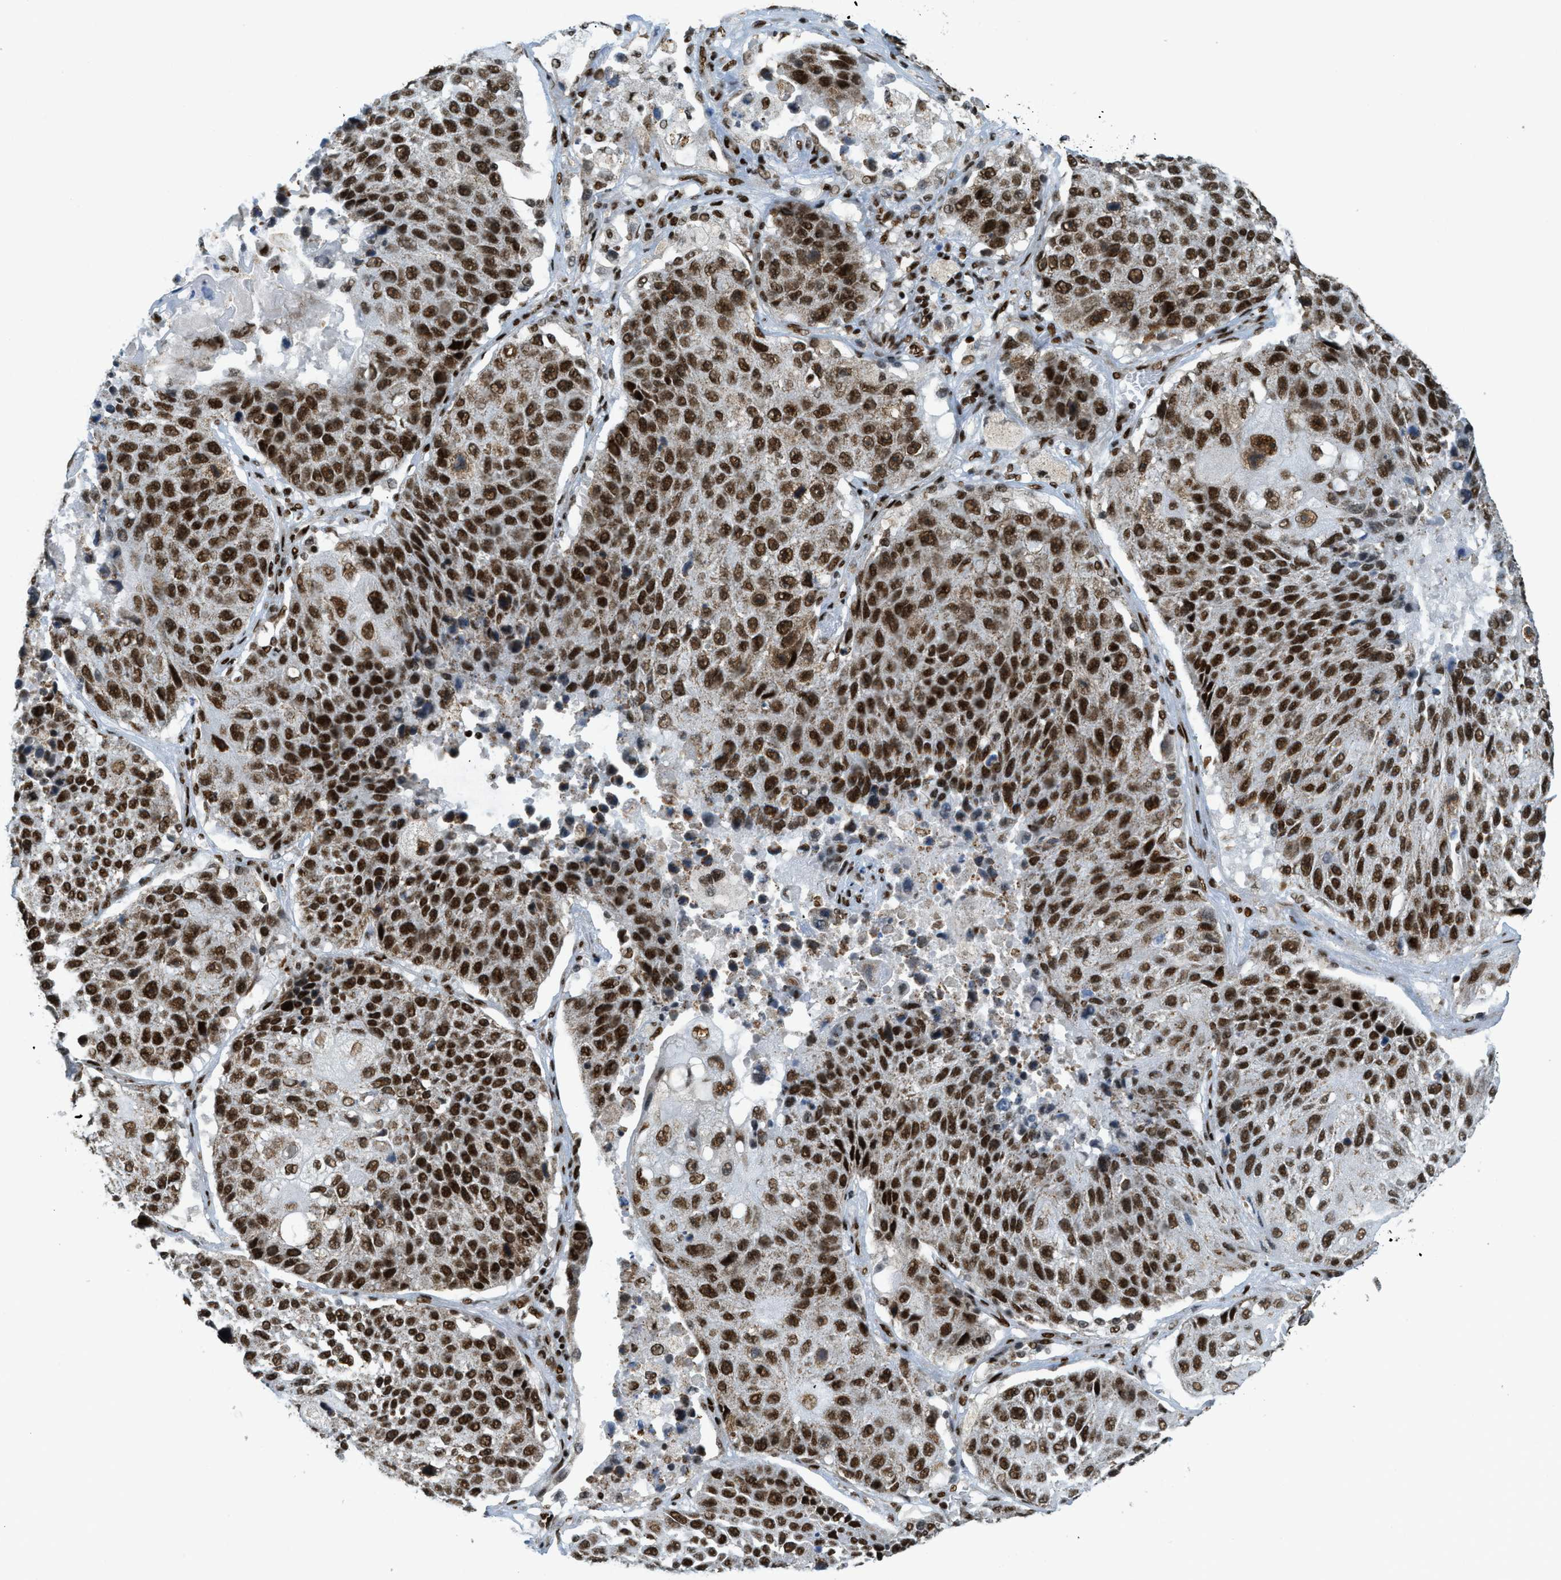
{"staining": {"intensity": "strong", "quantity": ">75%", "location": "nuclear"}, "tissue": "lung cancer", "cell_type": "Tumor cells", "image_type": "cancer", "snomed": [{"axis": "morphology", "description": "Squamous cell carcinoma, NOS"}, {"axis": "topography", "description": "Lung"}], "caption": "This is a photomicrograph of immunohistochemistry (IHC) staining of lung cancer, which shows strong positivity in the nuclear of tumor cells.", "gene": "GABPB1", "patient": {"sex": "male", "age": 61}}